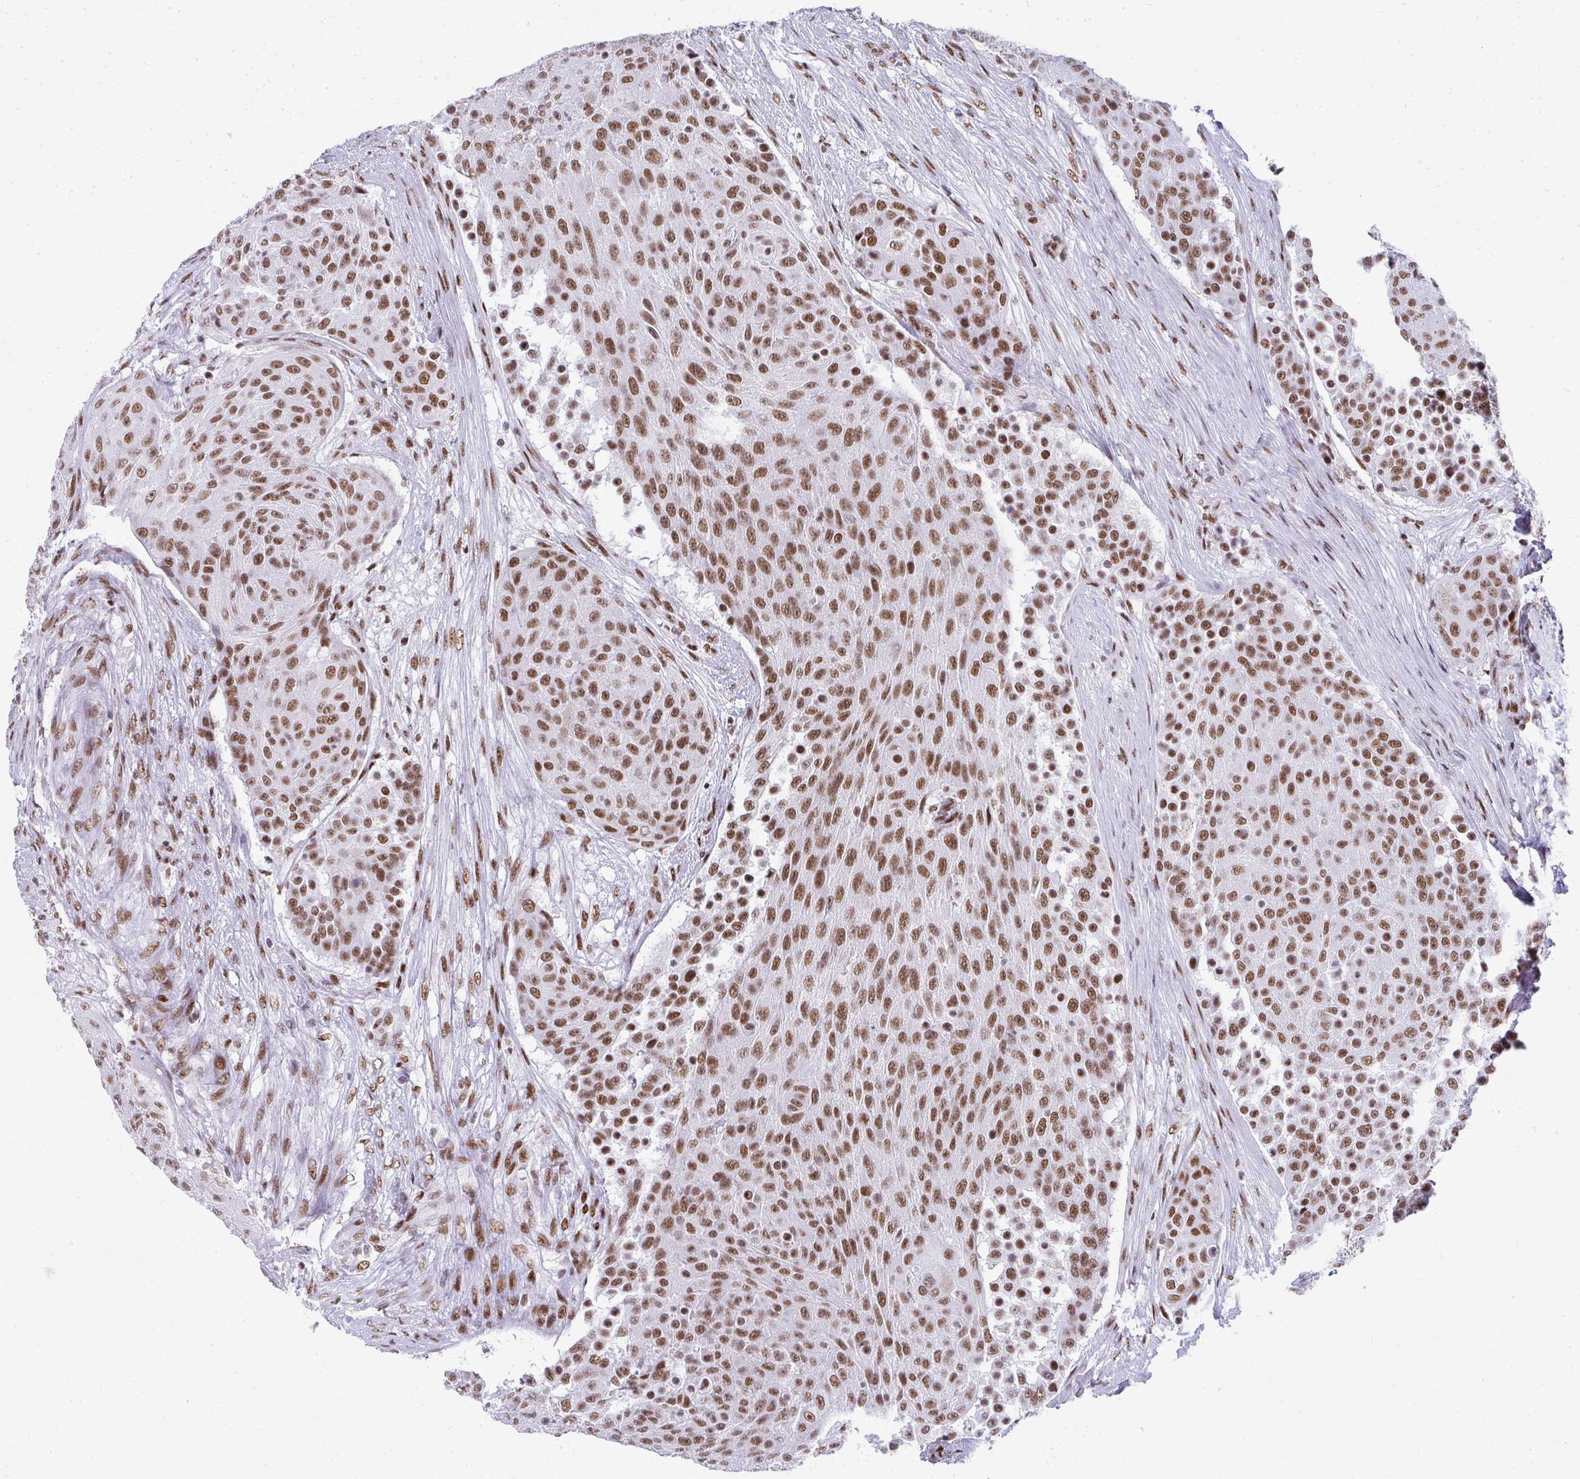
{"staining": {"intensity": "moderate", "quantity": ">75%", "location": "nuclear"}, "tissue": "urothelial cancer", "cell_type": "Tumor cells", "image_type": "cancer", "snomed": [{"axis": "morphology", "description": "Urothelial carcinoma, High grade"}, {"axis": "topography", "description": "Urinary bladder"}], "caption": "DAB immunohistochemical staining of human urothelial carcinoma (high-grade) demonstrates moderate nuclear protein positivity in approximately >75% of tumor cells.", "gene": "CREBBP", "patient": {"sex": "female", "age": 63}}